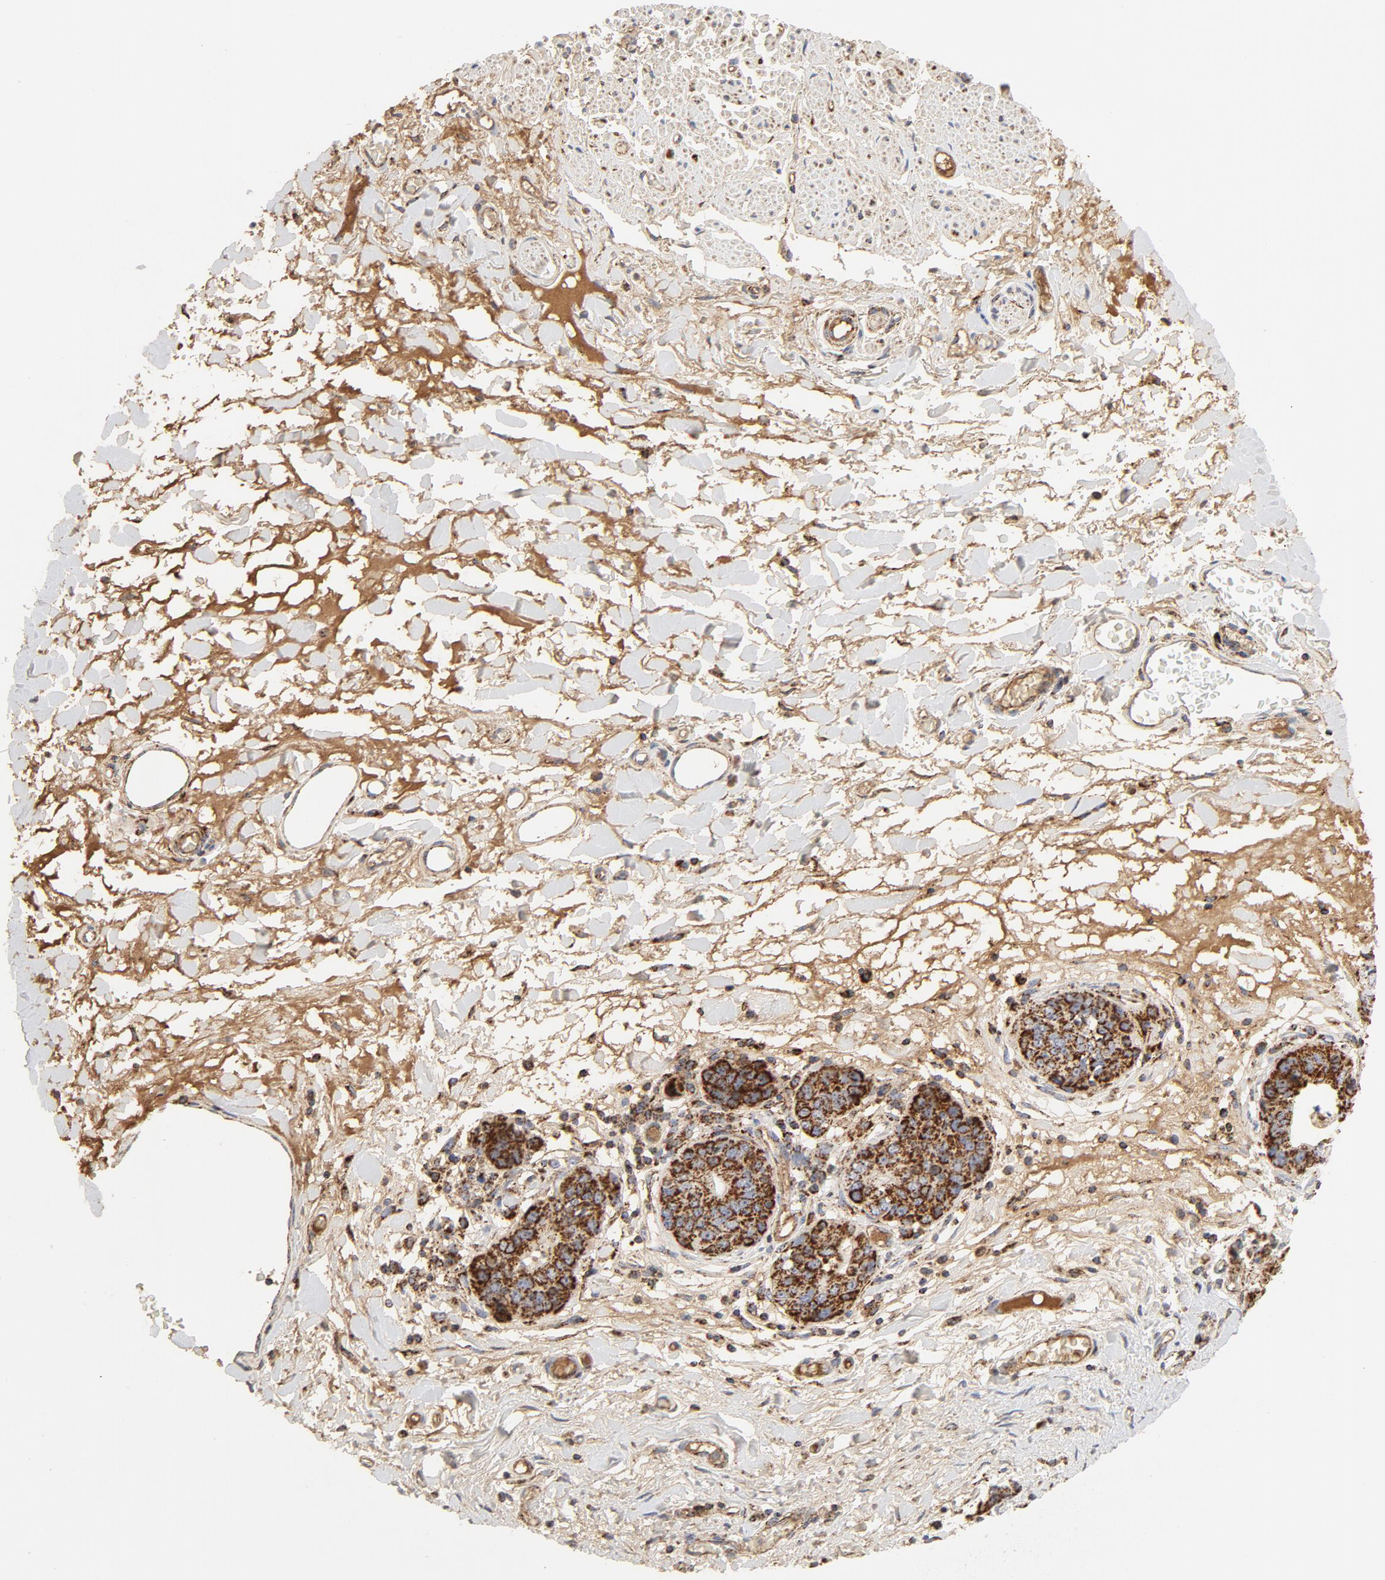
{"staining": {"intensity": "strong", "quantity": ">75%", "location": "cytoplasmic/membranous"}, "tissue": "stomach cancer", "cell_type": "Tumor cells", "image_type": "cancer", "snomed": [{"axis": "morphology", "description": "Adenocarcinoma, NOS"}, {"axis": "topography", "description": "Esophagus"}, {"axis": "topography", "description": "Stomach"}], "caption": "An image showing strong cytoplasmic/membranous staining in approximately >75% of tumor cells in stomach cancer (adenocarcinoma), as visualized by brown immunohistochemical staining.", "gene": "PCNX4", "patient": {"sex": "male", "age": 74}}